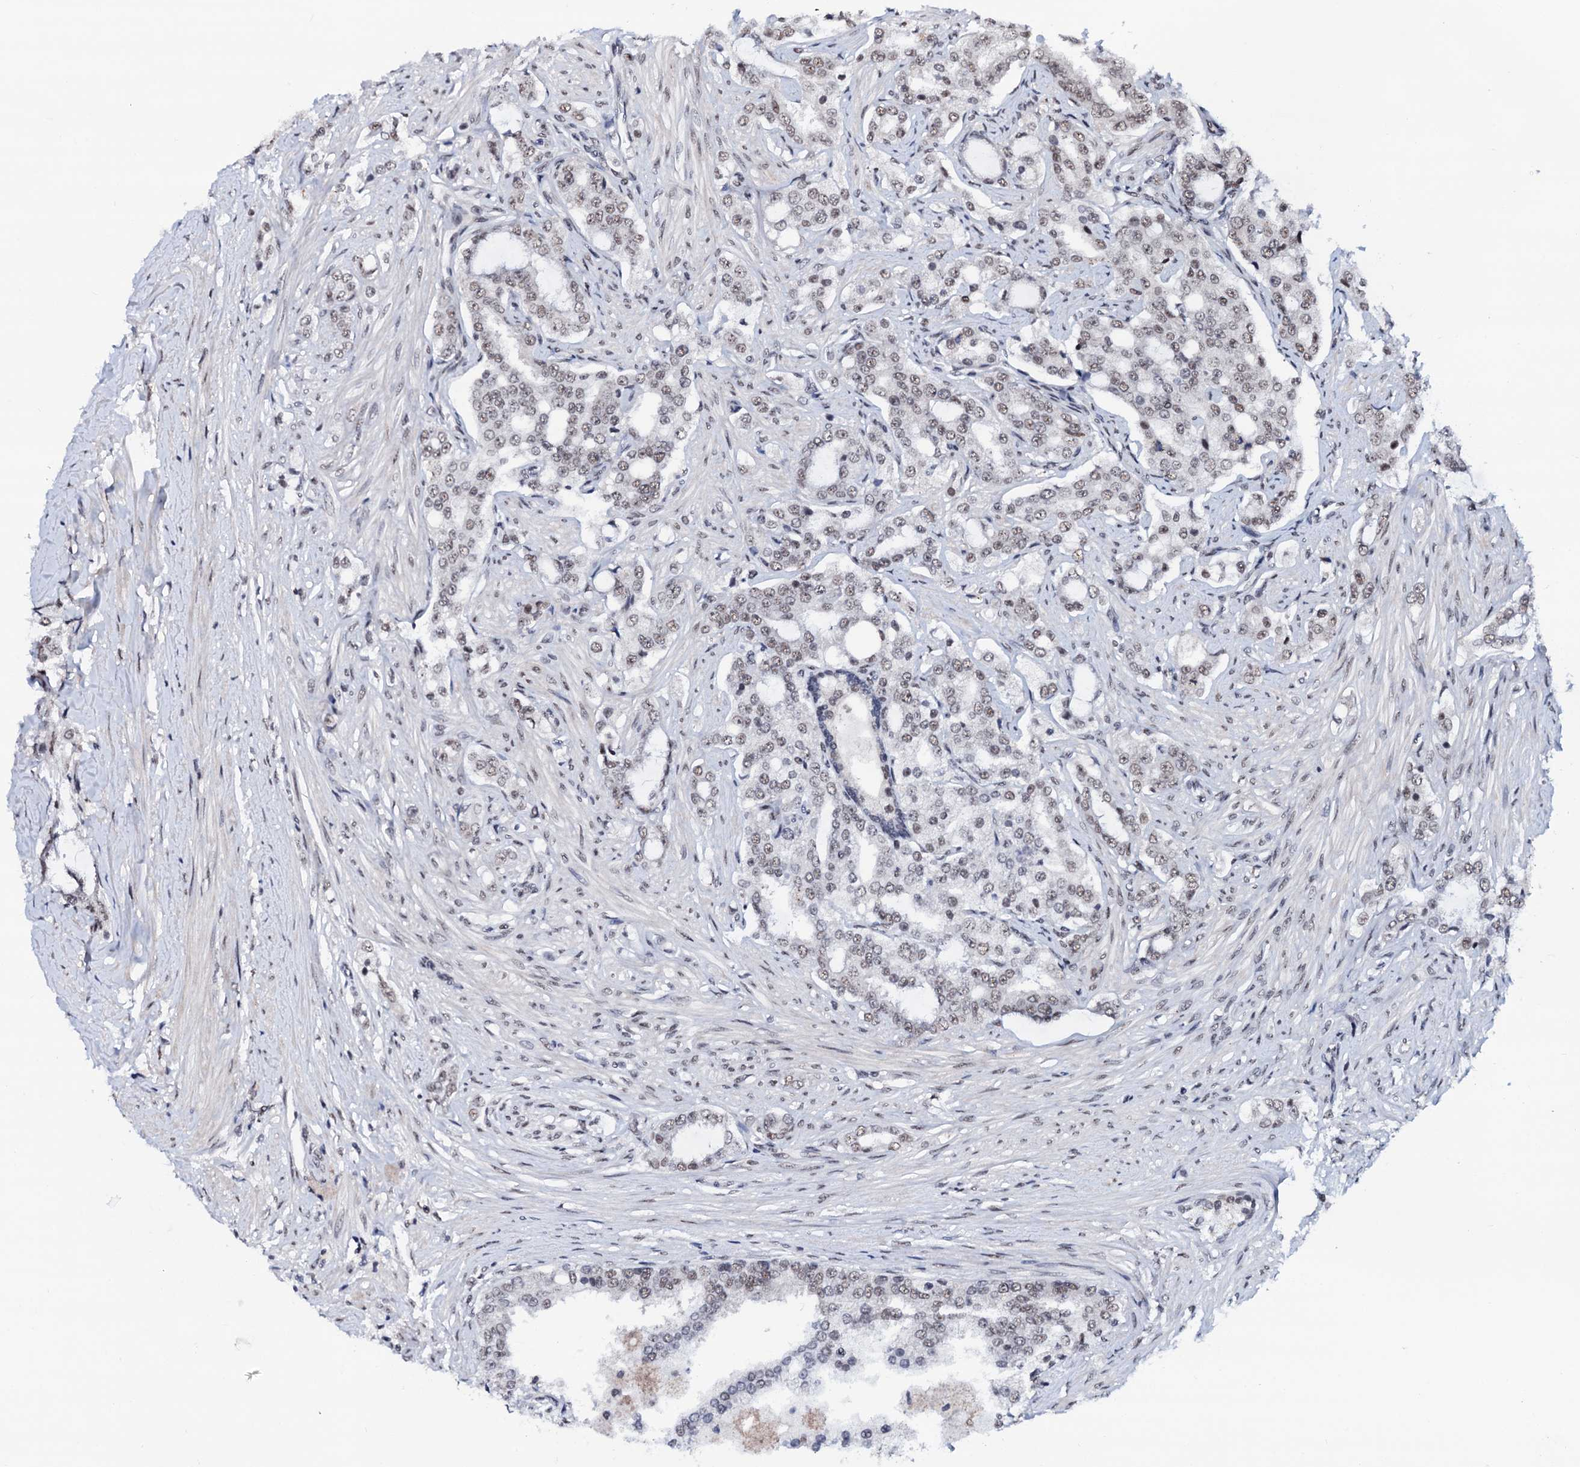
{"staining": {"intensity": "weak", "quantity": "25%-75%", "location": "nuclear"}, "tissue": "prostate cancer", "cell_type": "Tumor cells", "image_type": "cancer", "snomed": [{"axis": "morphology", "description": "Adenocarcinoma, High grade"}, {"axis": "topography", "description": "Prostate"}], "caption": "Protein analysis of high-grade adenocarcinoma (prostate) tissue demonstrates weak nuclear expression in about 25%-75% of tumor cells.", "gene": "PRPF18", "patient": {"sex": "male", "age": 64}}